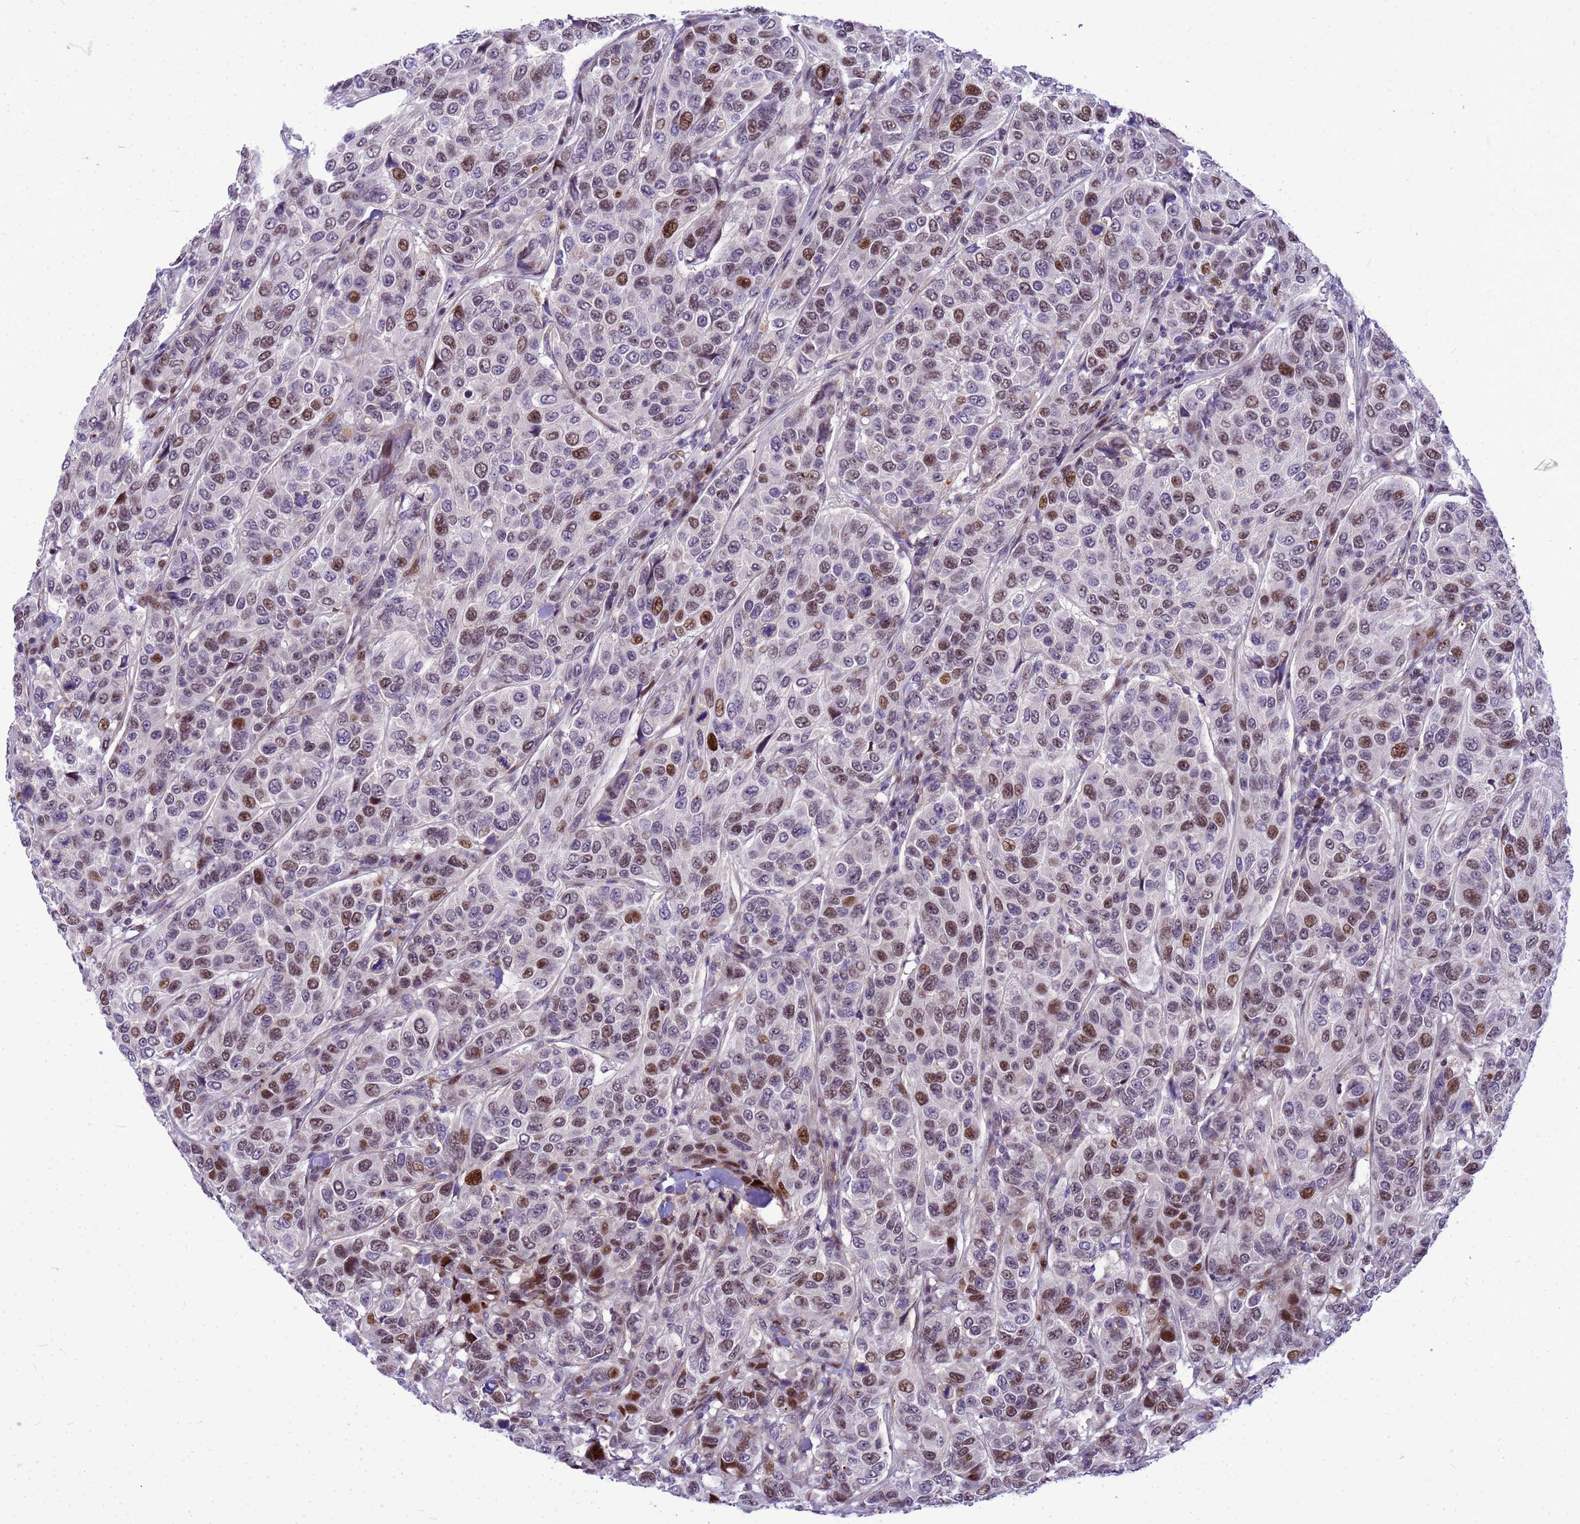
{"staining": {"intensity": "moderate", "quantity": "25%-75%", "location": "nuclear"}, "tissue": "breast cancer", "cell_type": "Tumor cells", "image_type": "cancer", "snomed": [{"axis": "morphology", "description": "Duct carcinoma"}, {"axis": "topography", "description": "Breast"}], "caption": "Immunohistochemical staining of breast cancer reveals medium levels of moderate nuclear staining in approximately 25%-75% of tumor cells.", "gene": "ADAMTS7", "patient": {"sex": "female", "age": 55}}